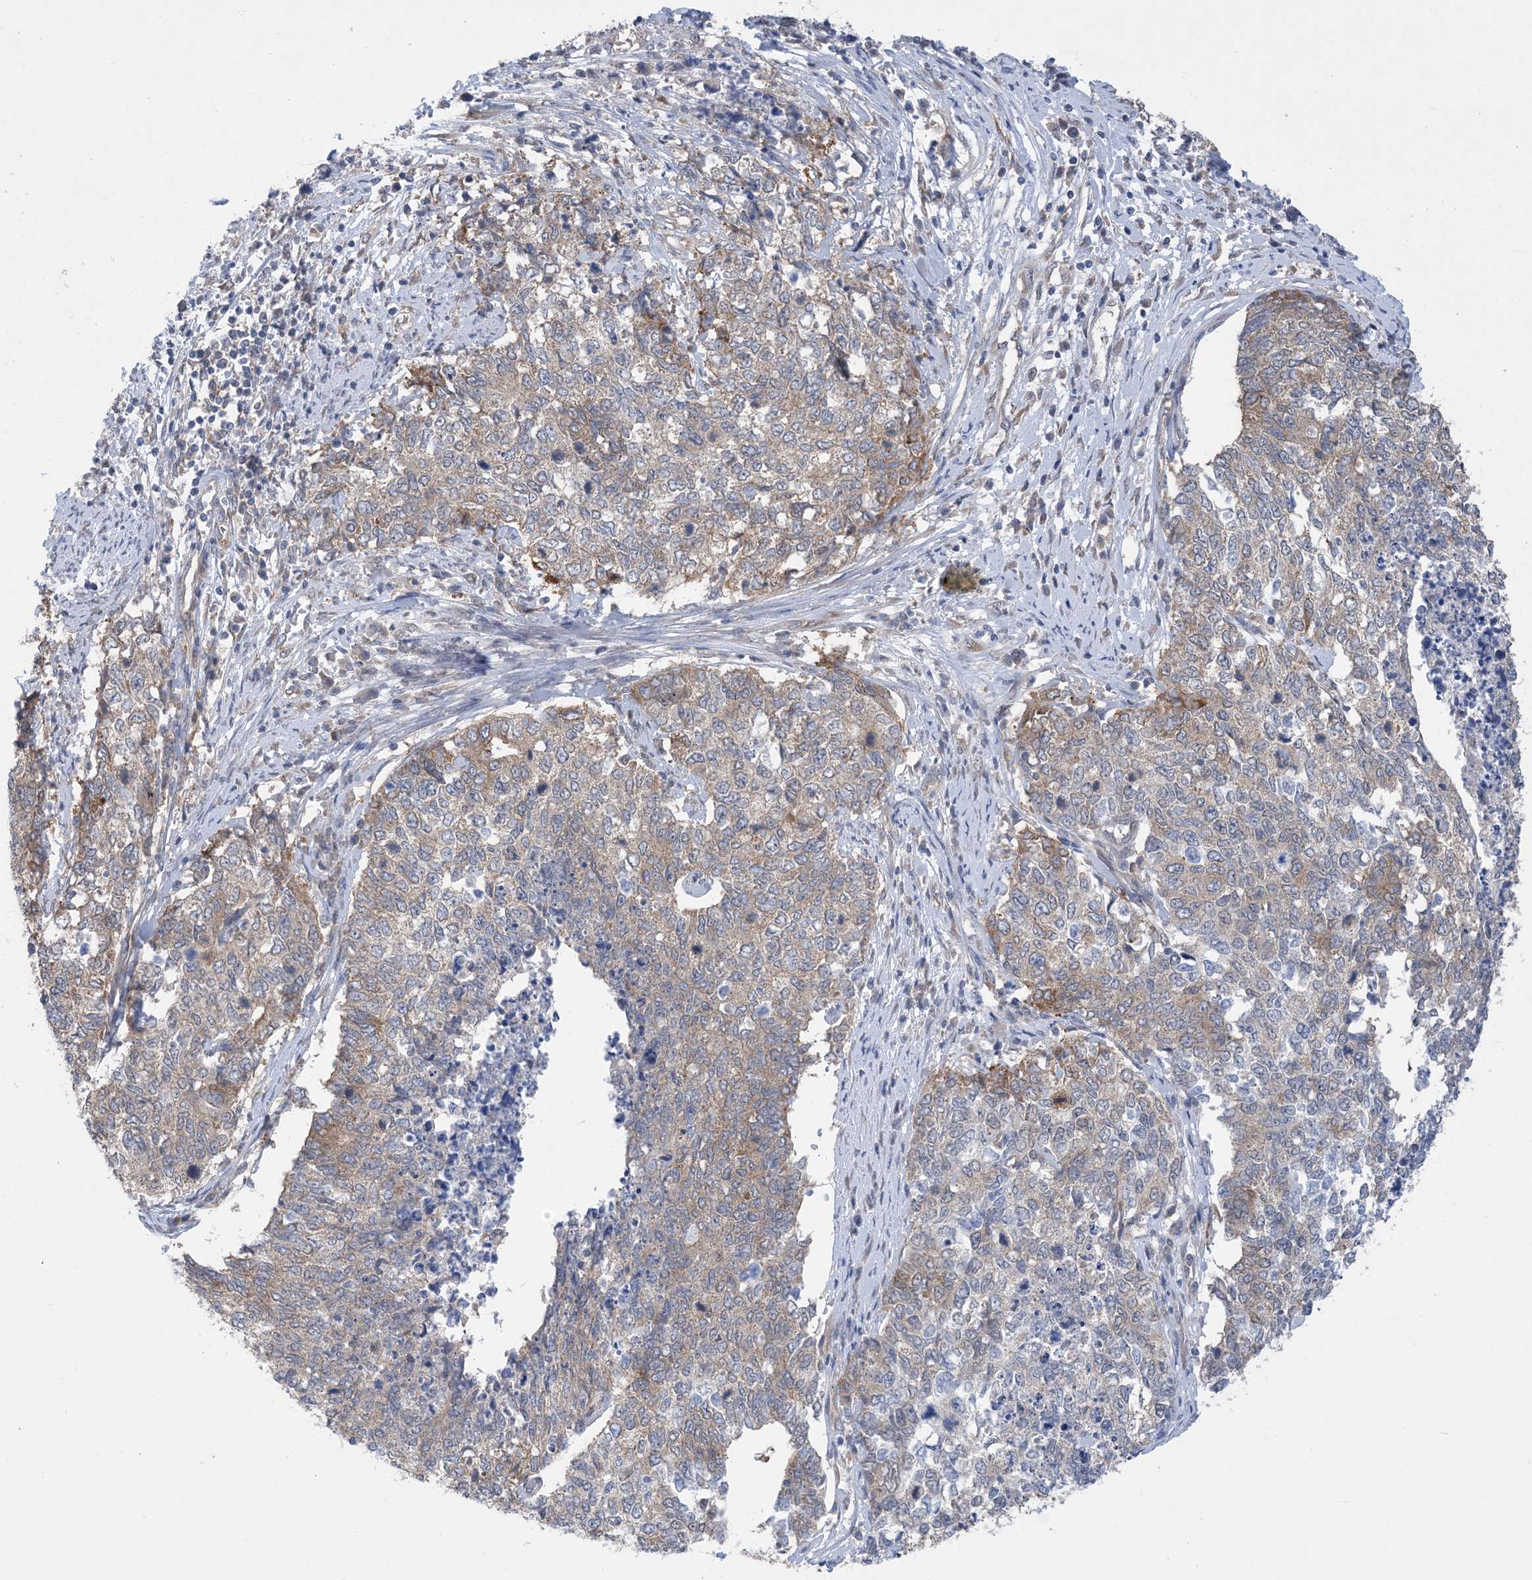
{"staining": {"intensity": "weak", "quantity": "<25%", "location": "cytoplasmic/membranous"}, "tissue": "cervical cancer", "cell_type": "Tumor cells", "image_type": "cancer", "snomed": [{"axis": "morphology", "description": "Squamous cell carcinoma, NOS"}, {"axis": "topography", "description": "Cervix"}], "caption": "The histopathology image demonstrates no significant expression in tumor cells of squamous cell carcinoma (cervical). (DAB (3,3'-diaminobenzidine) immunohistochemistry with hematoxylin counter stain).", "gene": "EHBP1", "patient": {"sex": "female", "age": 63}}